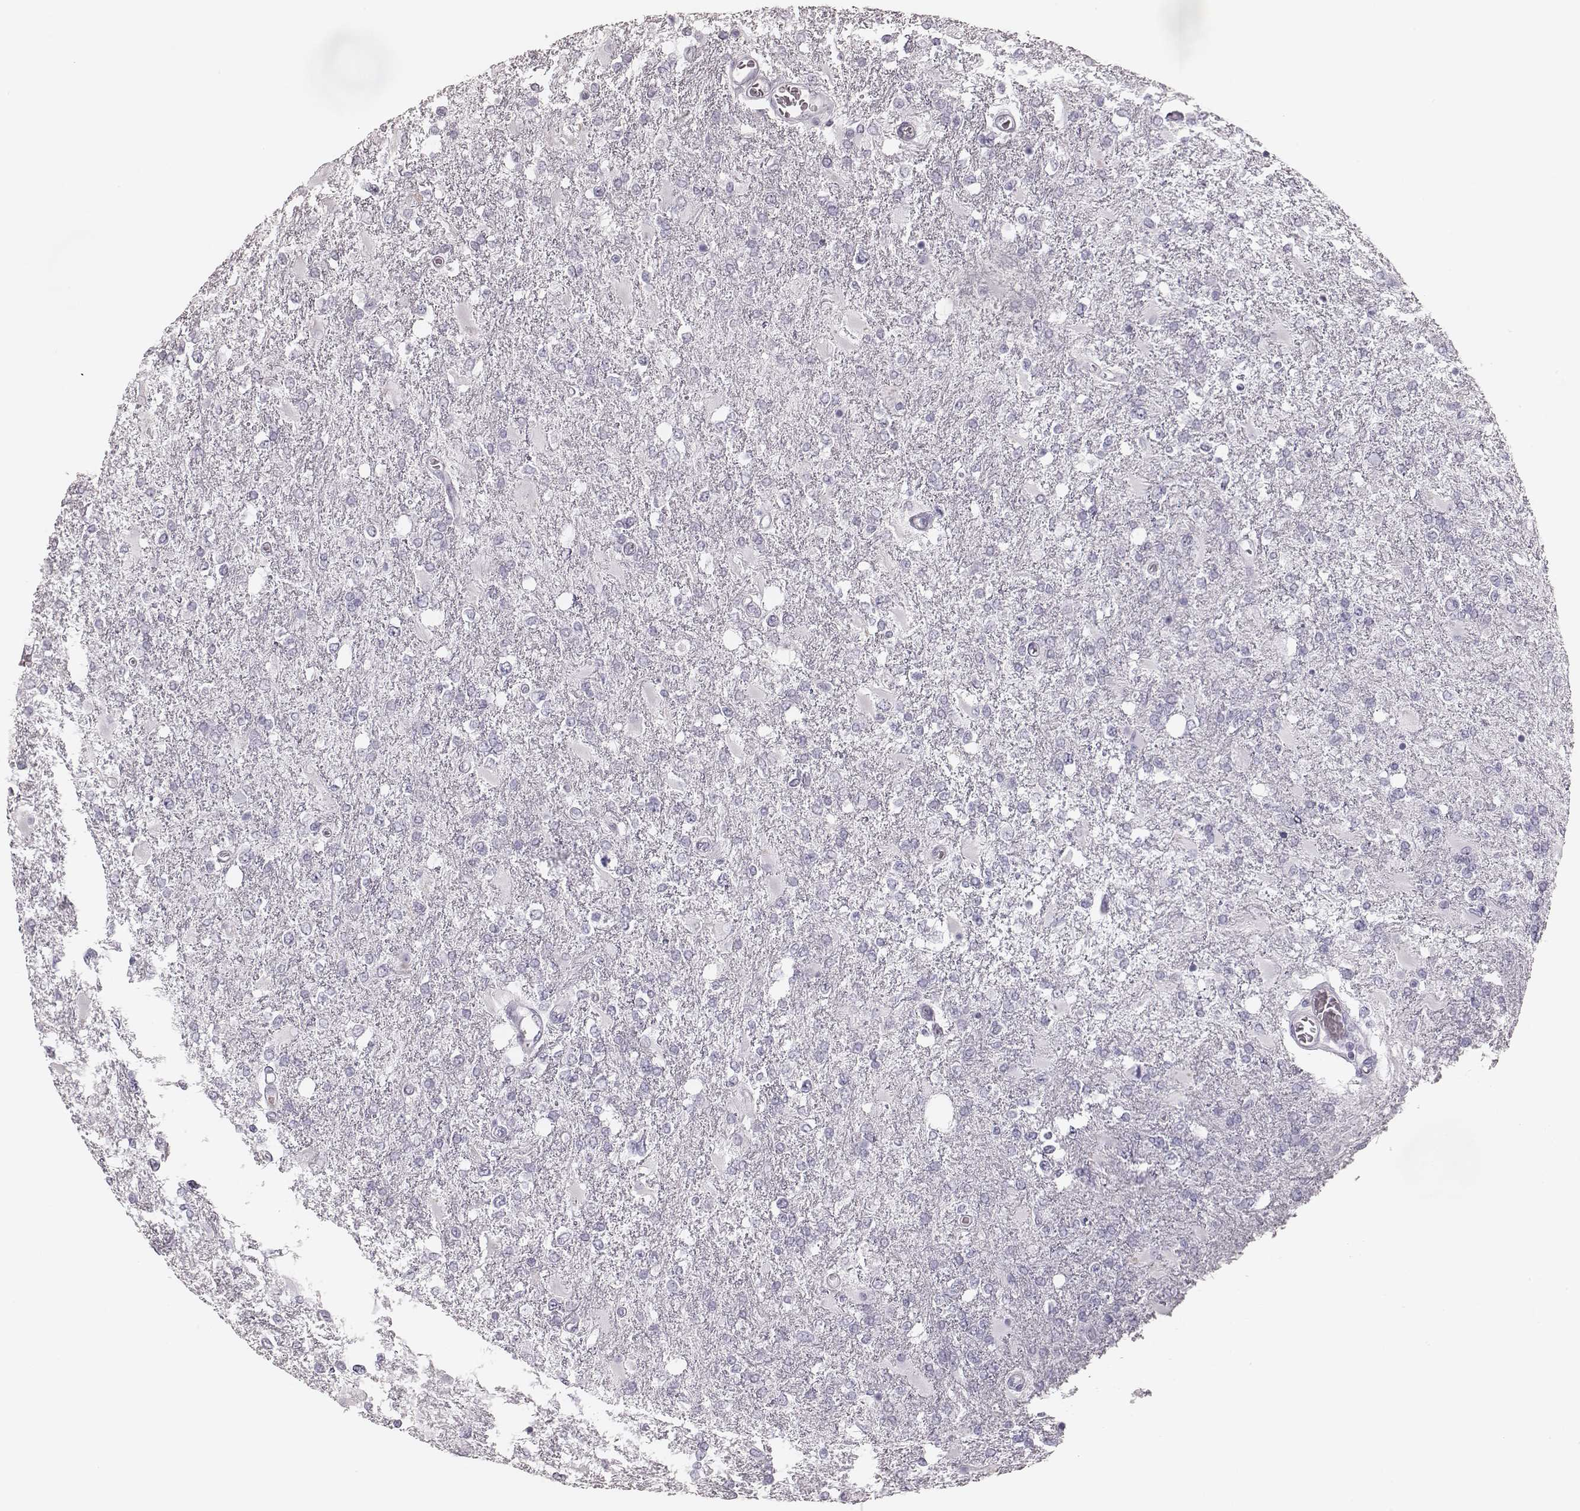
{"staining": {"intensity": "negative", "quantity": "none", "location": "none"}, "tissue": "glioma", "cell_type": "Tumor cells", "image_type": "cancer", "snomed": [{"axis": "morphology", "description": "Glioma, malignant, High grade"}, {"axis": "topography", "description": "Cerebral cortex"}], "caption": "A high-resolution histopathology image shows IHC staining of glioma, which reveals no significant expression in tumor cells.", "gene": "ELANE", "patient": {"sex": "male", "age": 79}}